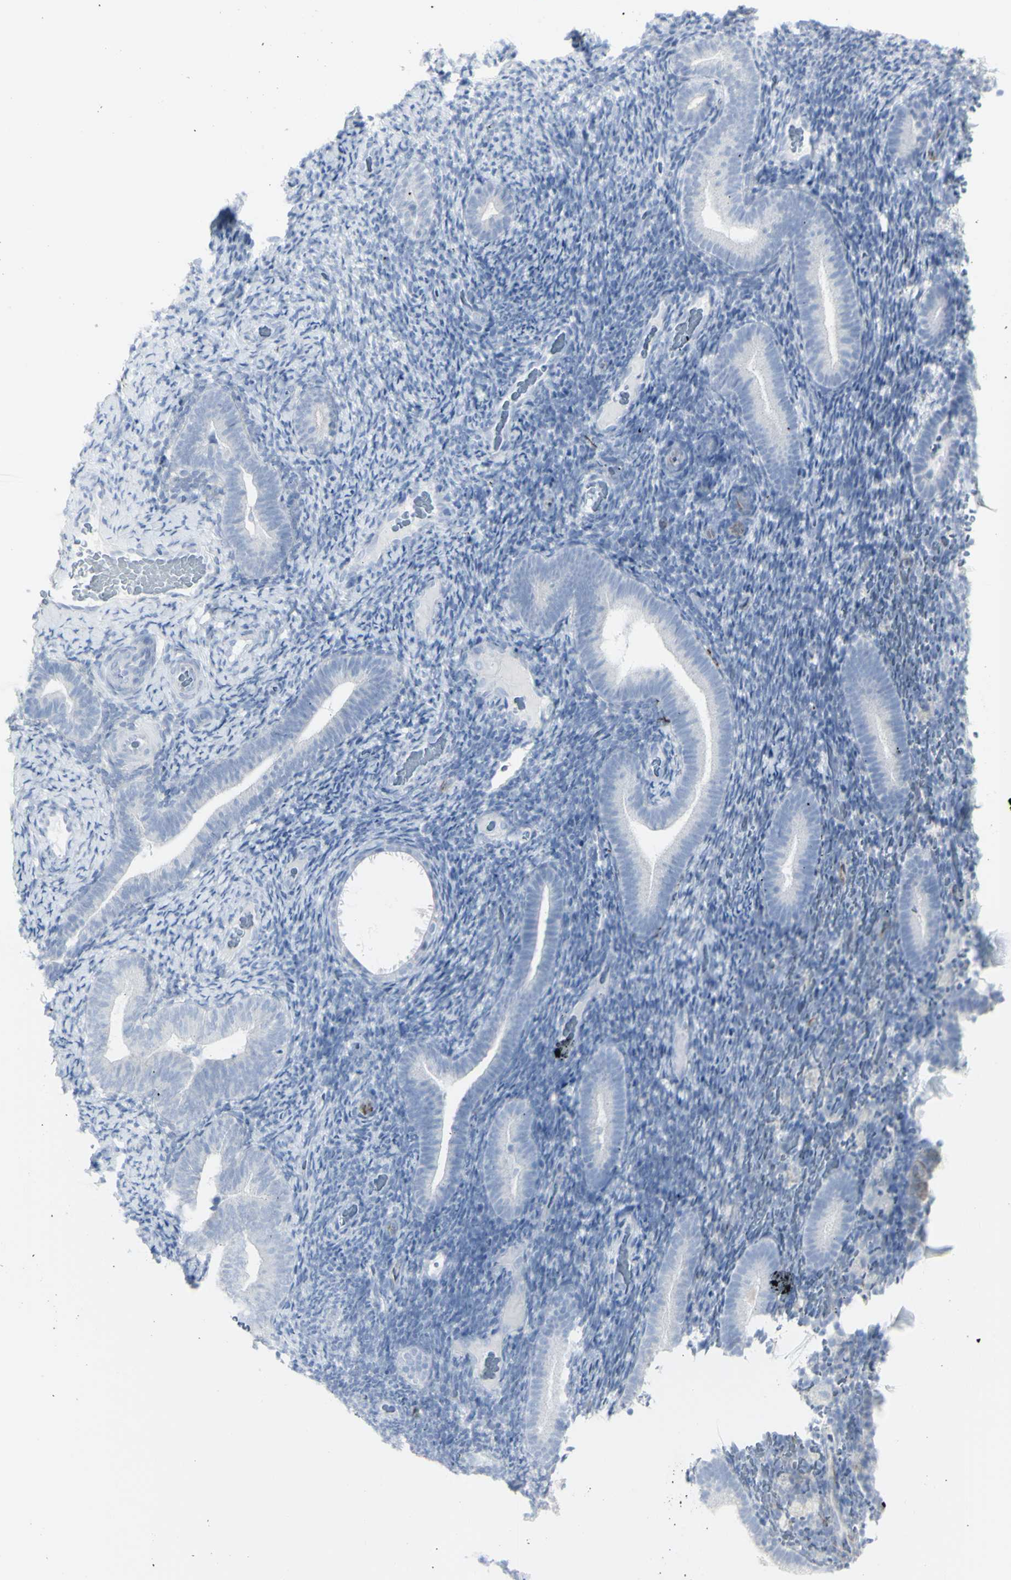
{"staining": {"intensity": "negative", "quantity": "none", "location": "none"}, "tissue": "endometrium", "cell_type": "Cells in endometrial stroma", "image_type": "normal", "snomed": [{"axis": "morphology", "description": "Normal tissue, NOS"}, {"axis": "topography", "description": "Endometrium"}], "caption": "Immunohistochemistry (IHC) of normal endometrium exhibits no staining in cells in endometrial stroma. (DAB immunohistochemistry (IHC) visualized using brightfield microscopy, high magnification).", "gene": "ENSG00000198211", "patient": {"sex": "female", "age": 51}}